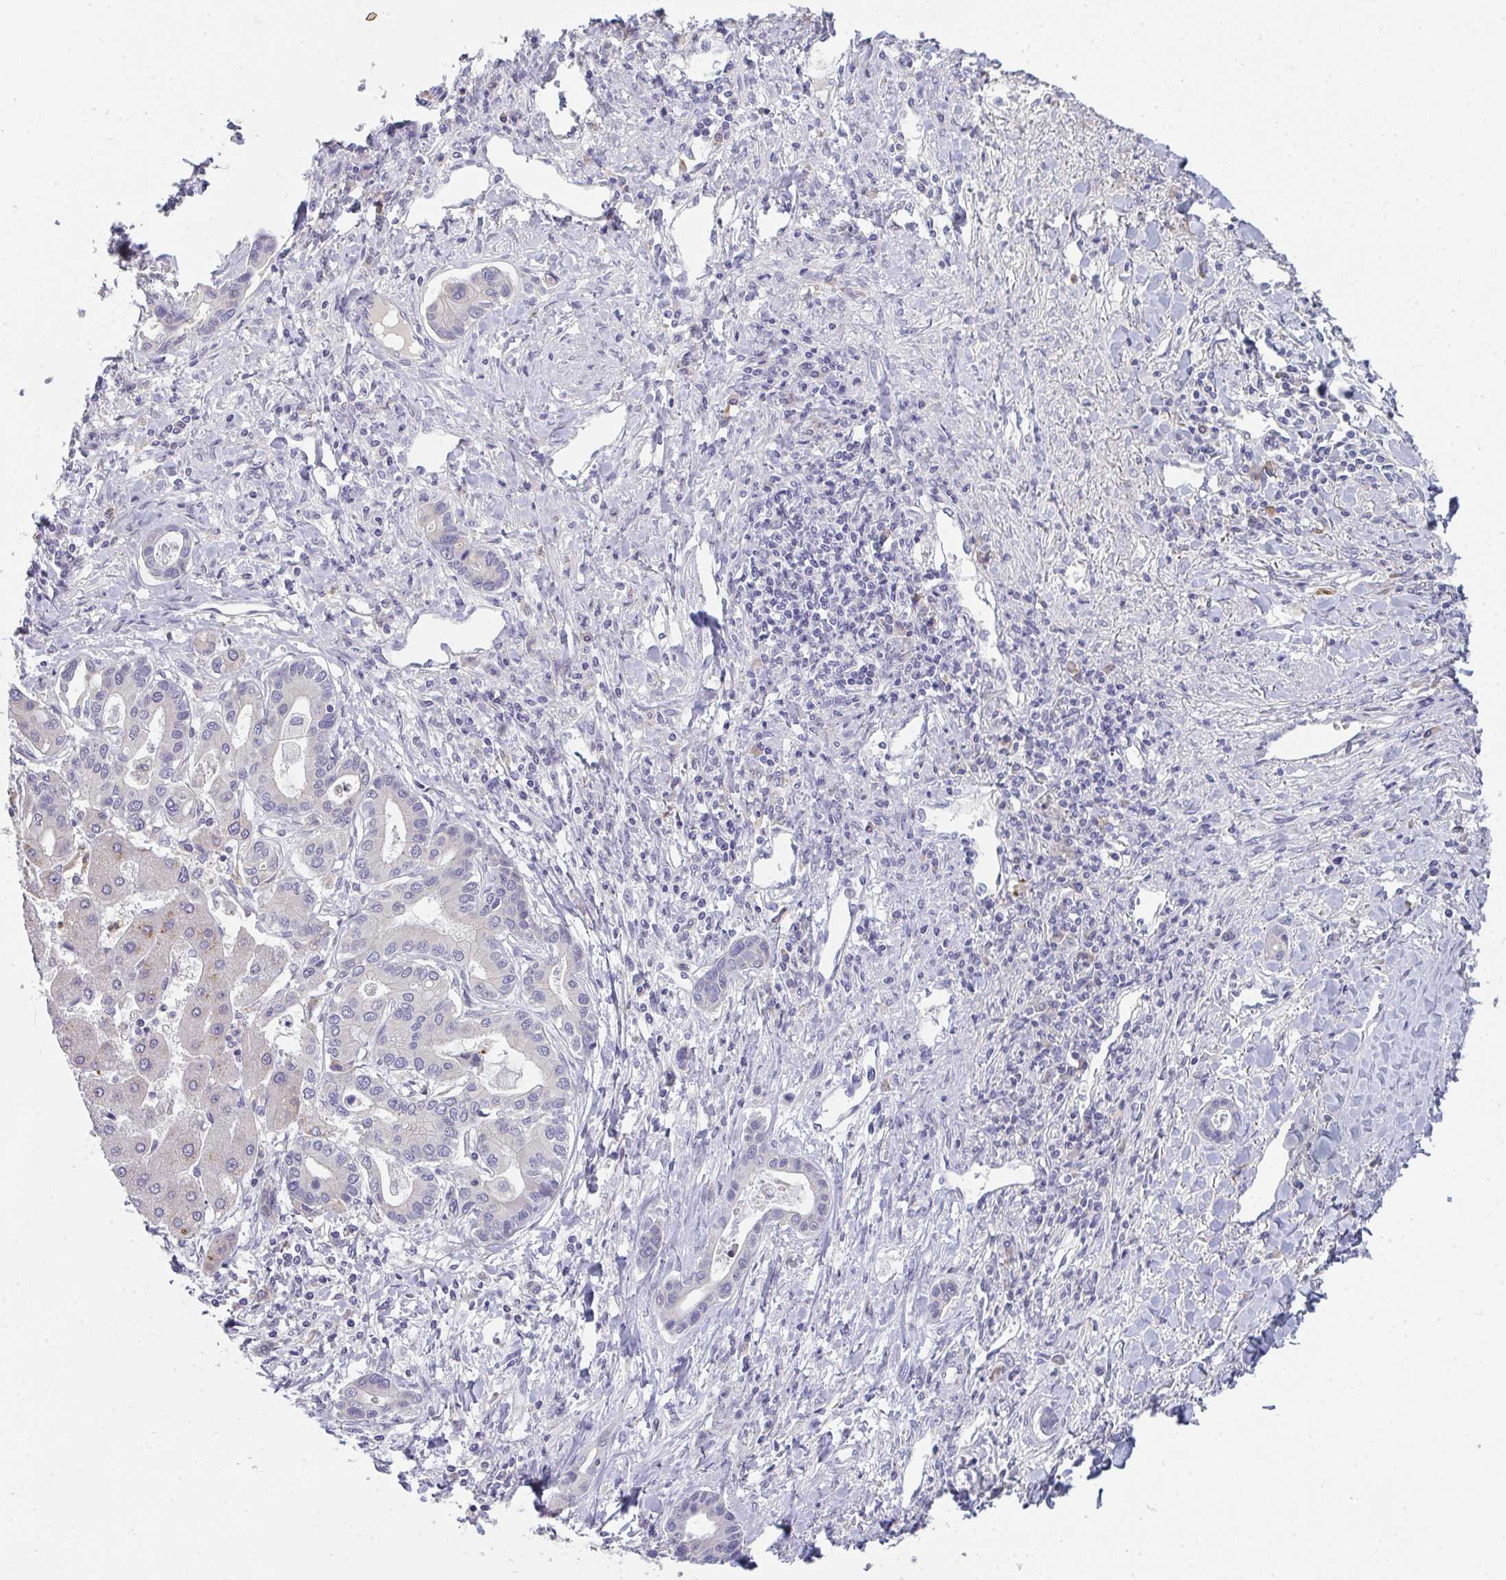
{"staining": {"intensity": "negative", "quantity": "none", "location": "none"}, "tissue": "liver cancer", "cell_type": "Tumor cells", "image_type": "cancer", "snomed": [{"axis": "morphology", "description": "Cholangiocarcinoma"}, {"axis": "topography", "description": "Liver"}], "caption": "DAB immunohistochemical staining of cholangiocarcinoma (liver) displays no significant positivity in tumor cells. (Stains: DAB (3,3'-diaminobenzidine) IHC with hematoxylin counter stain, Microscopy: brightfield microscopy at high magnification).", "gene": "RIOK1", "patient": {"sex": "male", "age": 66}}